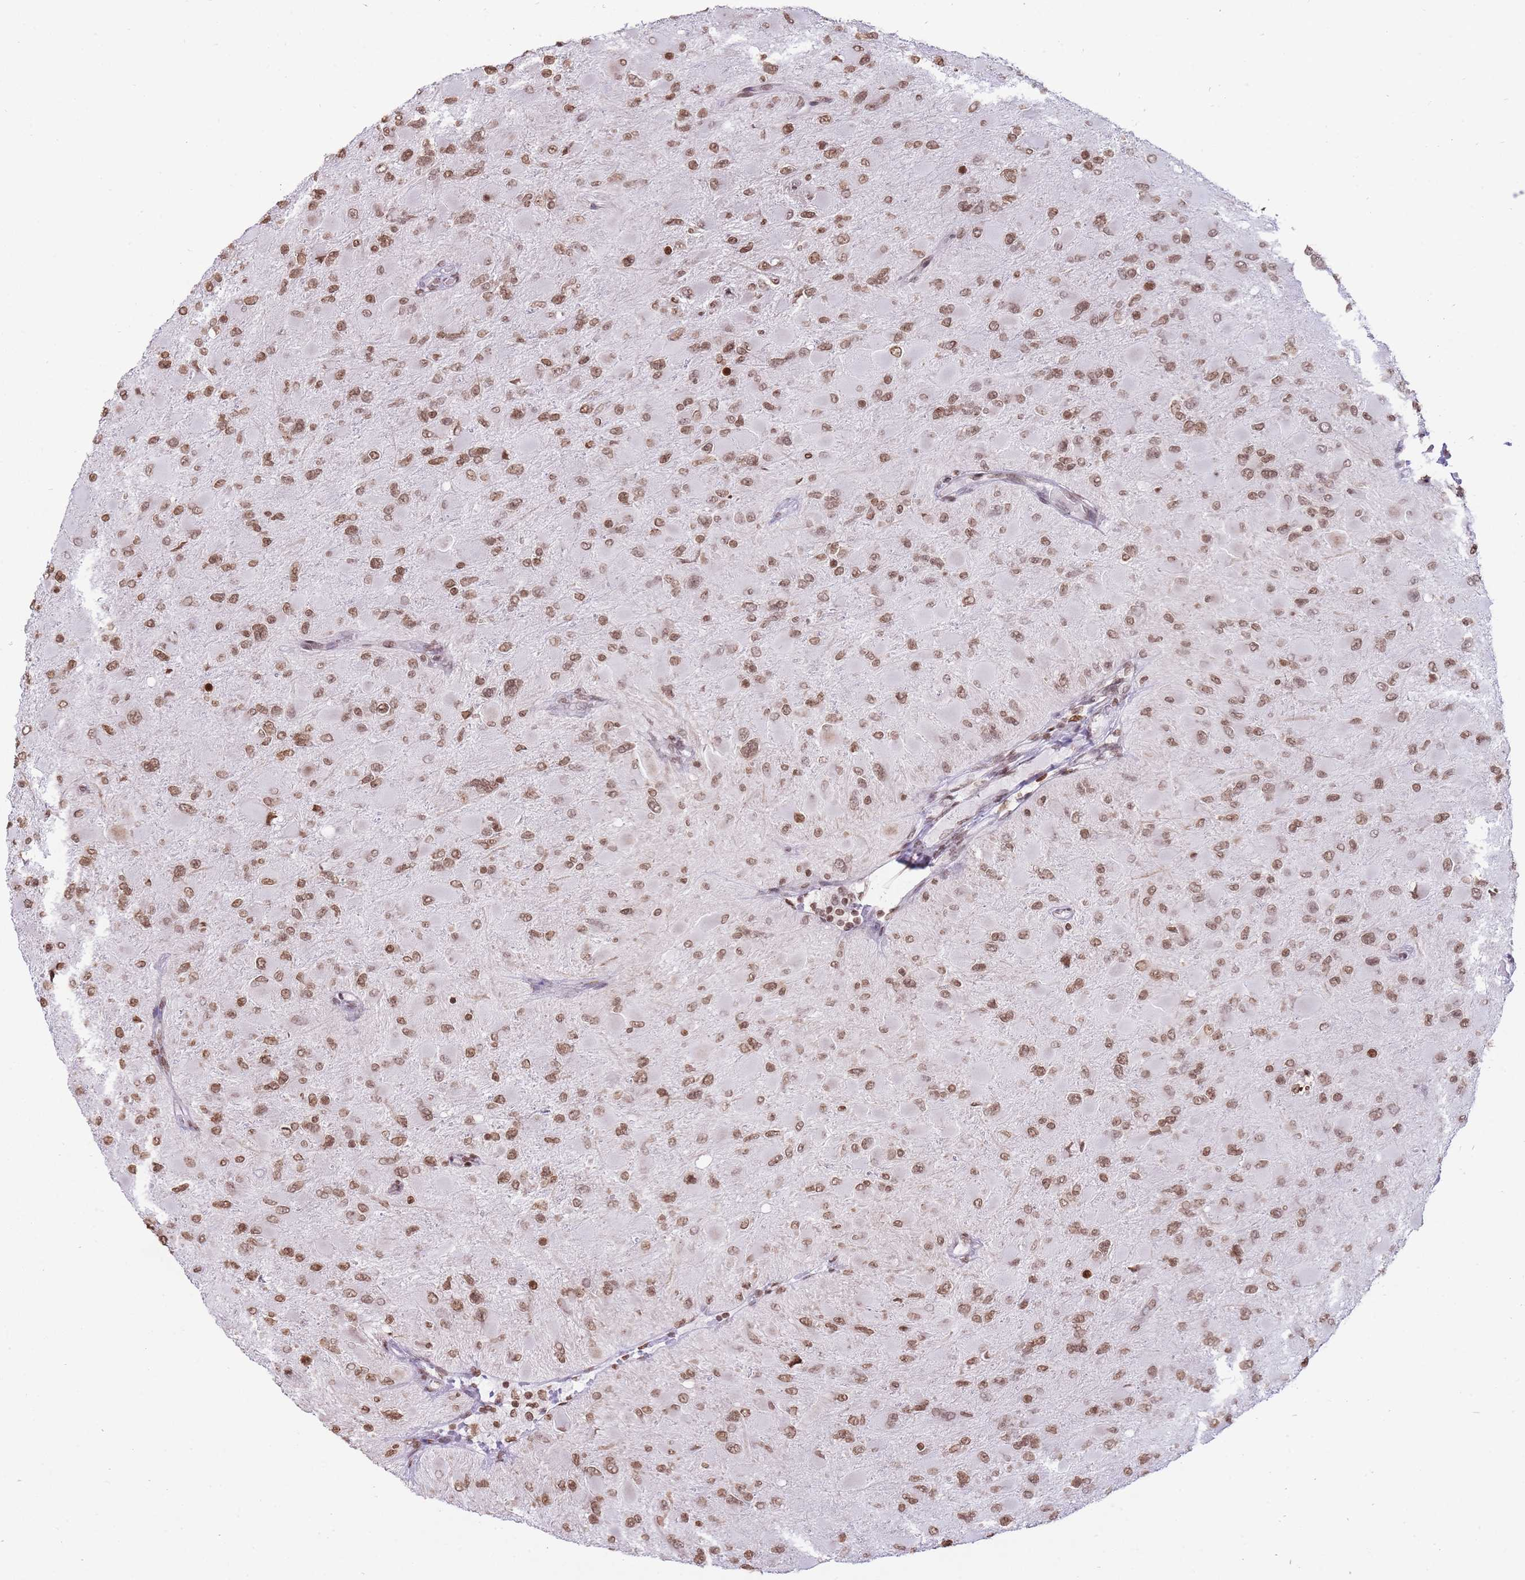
{"staining": {"intensity": "moderate", "quantity": ">75%", "location": "nuclear"}, "tissue": "glioma", "cell_type": "Tumor cells", "image_type": "cancer", "snomed": [{"axis": "morphology", "description": "Glioma, malignant, High grade"}, {"axis": "topography", "description": "Cerebral cortex"}], "caption": "IHC photomicrograph of human glioma stained for a protein (brown), which demonstrates medium levels of moderate nuclear expression in about >75% of tumor cells.", "gene": "SHISAL1", "patient": {"sex": "female", "age": 36}}